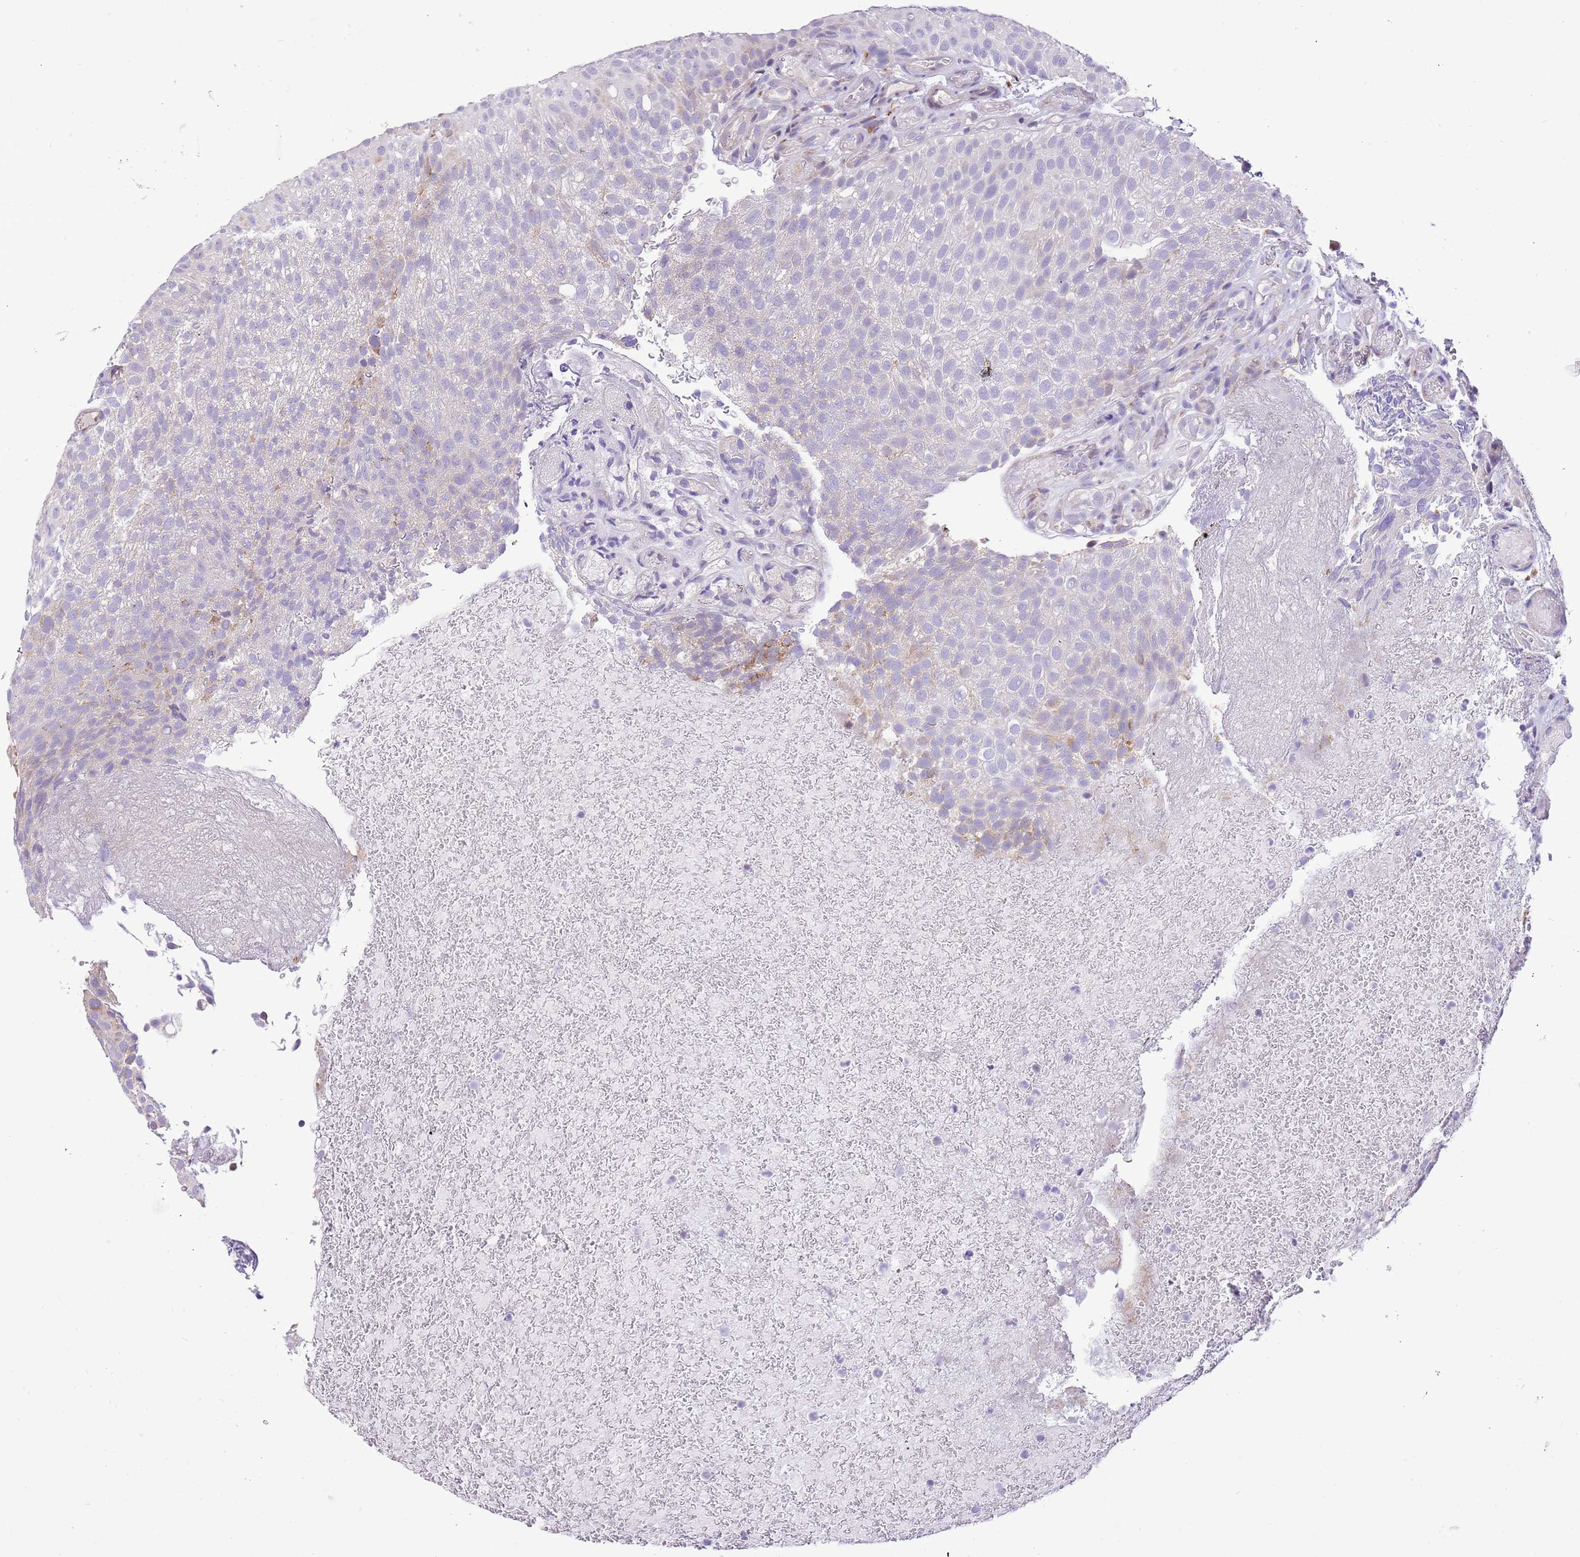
{"staining": {"intensity": "moderate", "quantity": "<25%", "location": "cytoplasmic/membranous"}, "tissue": "urothelial cancer", "cell_type": "Tumor cells", "image_type": "cancer", "snomed": [{"axis": "morphology", "description": "Urothelial carcinoma, Low grade"}, {"axis": "topography", "description": "Urinary bladder"}], "caption": "A high-resolution micrograph shows IHC staining of low-grade urothelial carcinoma, which shows moderate cytoplasmic/membranous staining in approximately <25% of tumor cells.", "gene": "COX17", "patient": {"sex": "male", "age": 78}}